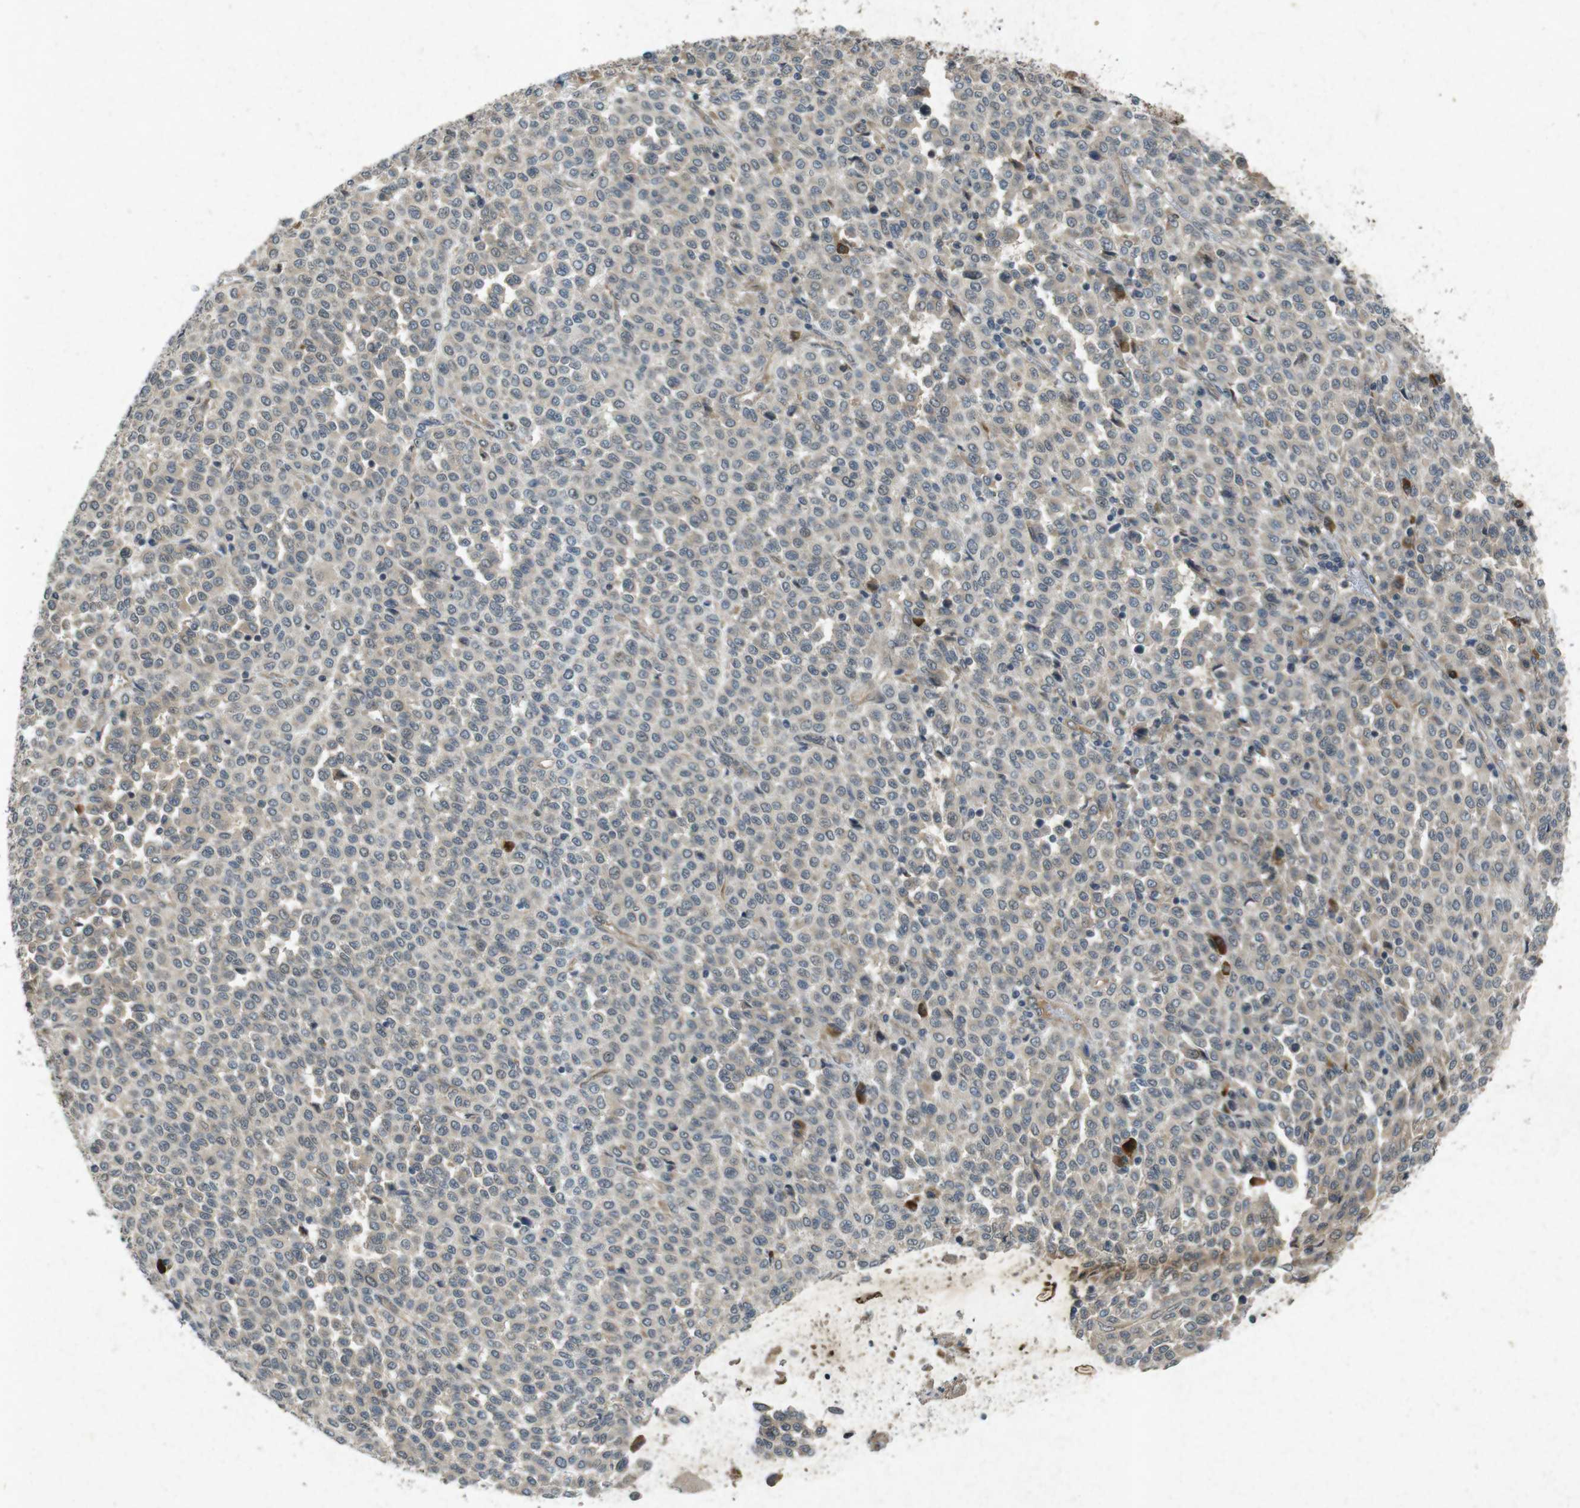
{"staining": {"intensity": "weak", "quantity": ">75%", "location": "cytoplasmic/membranous"}, "tissue": "melanoma", "cell_type": "Tumor cells", "image_type": "cancer", "snomed": [{"axis": "morphology", "description": "Malignant melanoma, Metastatic site"}, {"axis": "topography", "description": "Pancreas"}], "caption": "Tumor cells display low levels of weak cytoplasmic/membranous staining in approximately >75% of cells in melanoma.", "gene": "FLCN", "patient": {"sex": "female", "age": 30}}